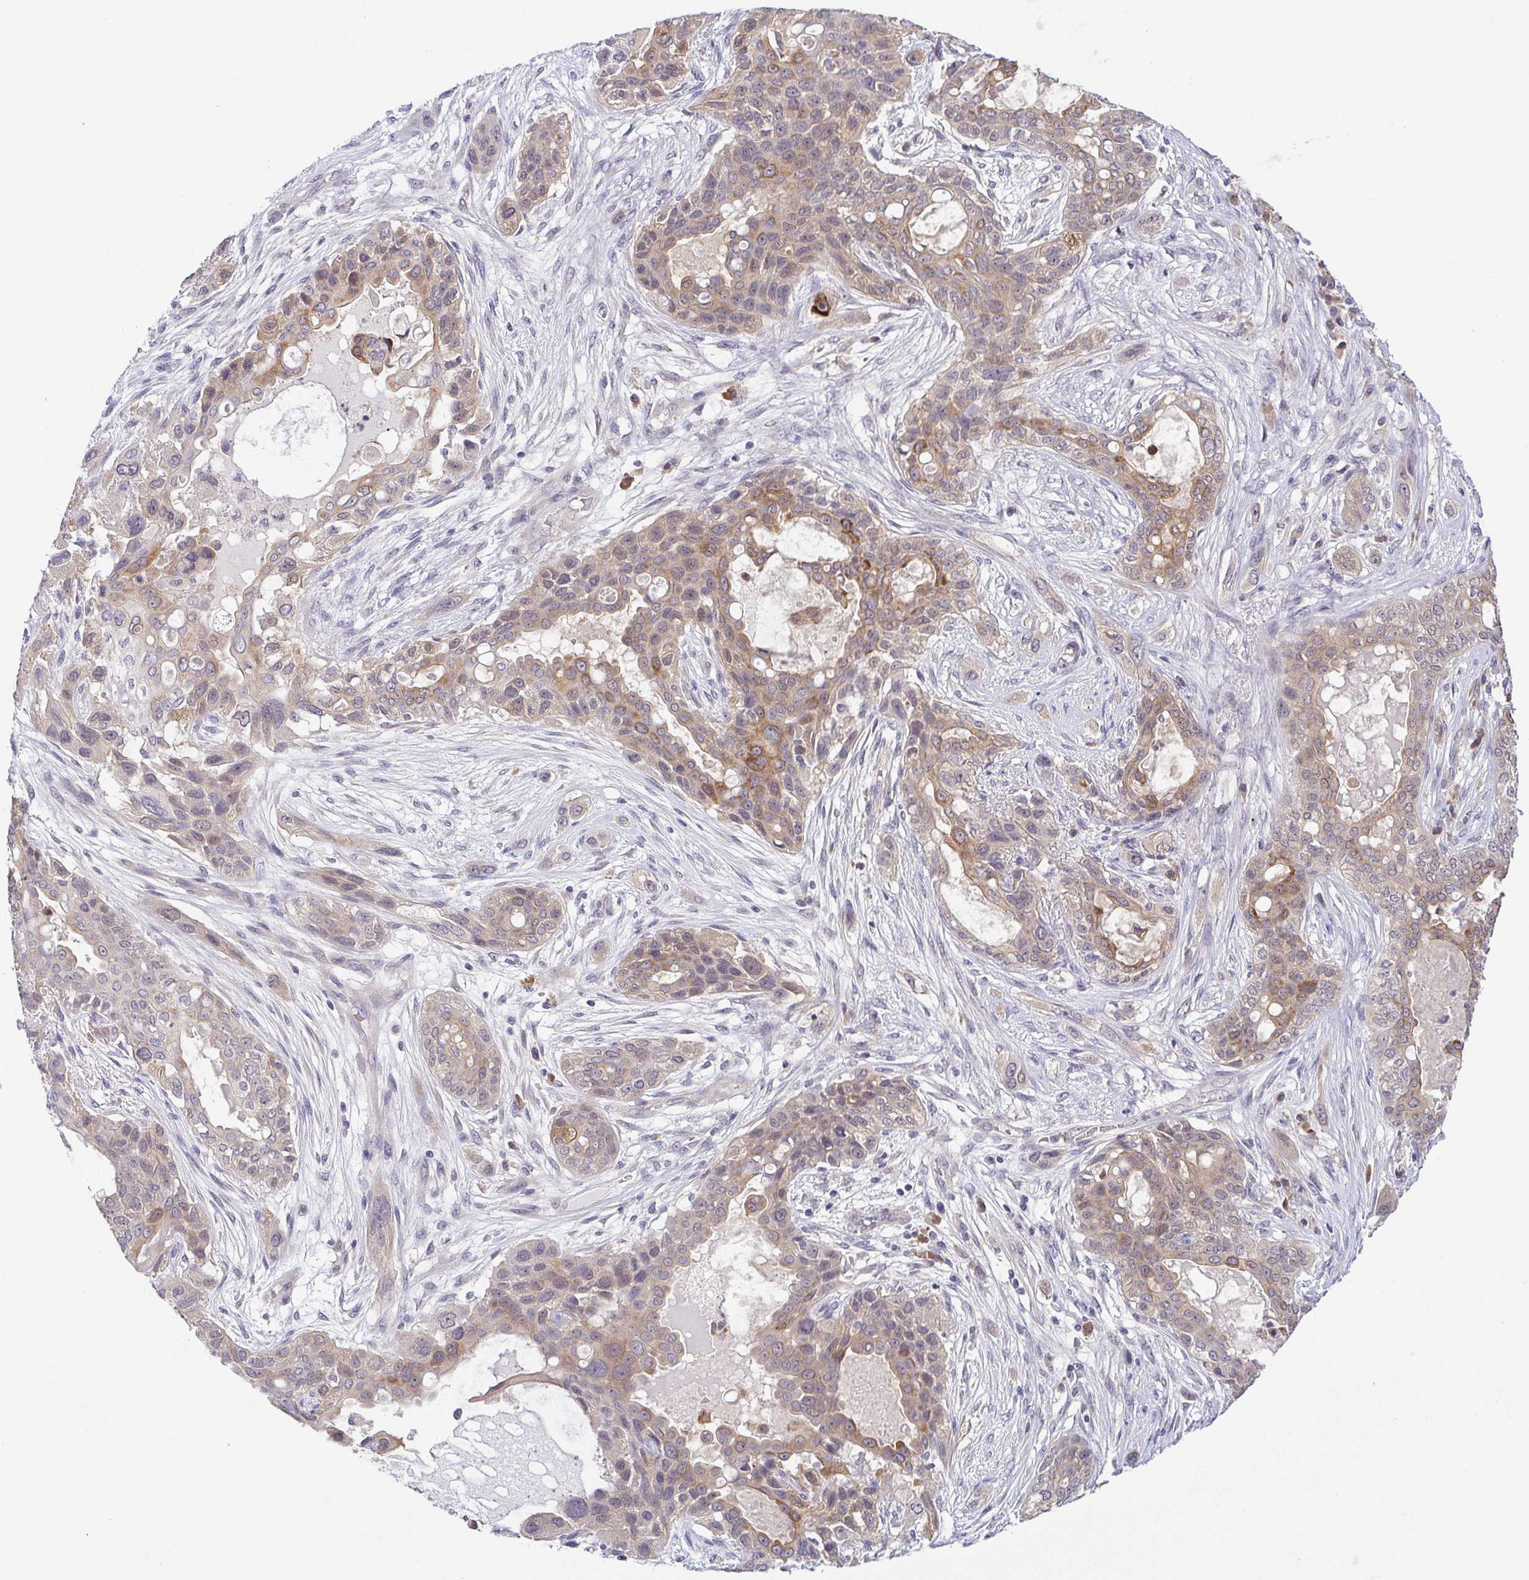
{"staining": {"intensity": "weak", "quantity": "25%-75%", "location": "cytoplasmic/membranous"}, "tissue": "lung cancer", "cell_type": "Tumor cells", "image_type": "cancer", "snomed": [{"axis": "morphology", "description": "Squamous cell carcinoma, NOS"}, {"axis": "topography", "description": "Lung"}], "caption": "A high-resolution image shows IHC staining of lung cancer (squamous cell carcinoma), which reveals weak cytoplasmic/membranous expression in about 25%-75% of tumor cells.", "gene": "BCL2L1", "patient": {"sex": "female", "age": 70}}